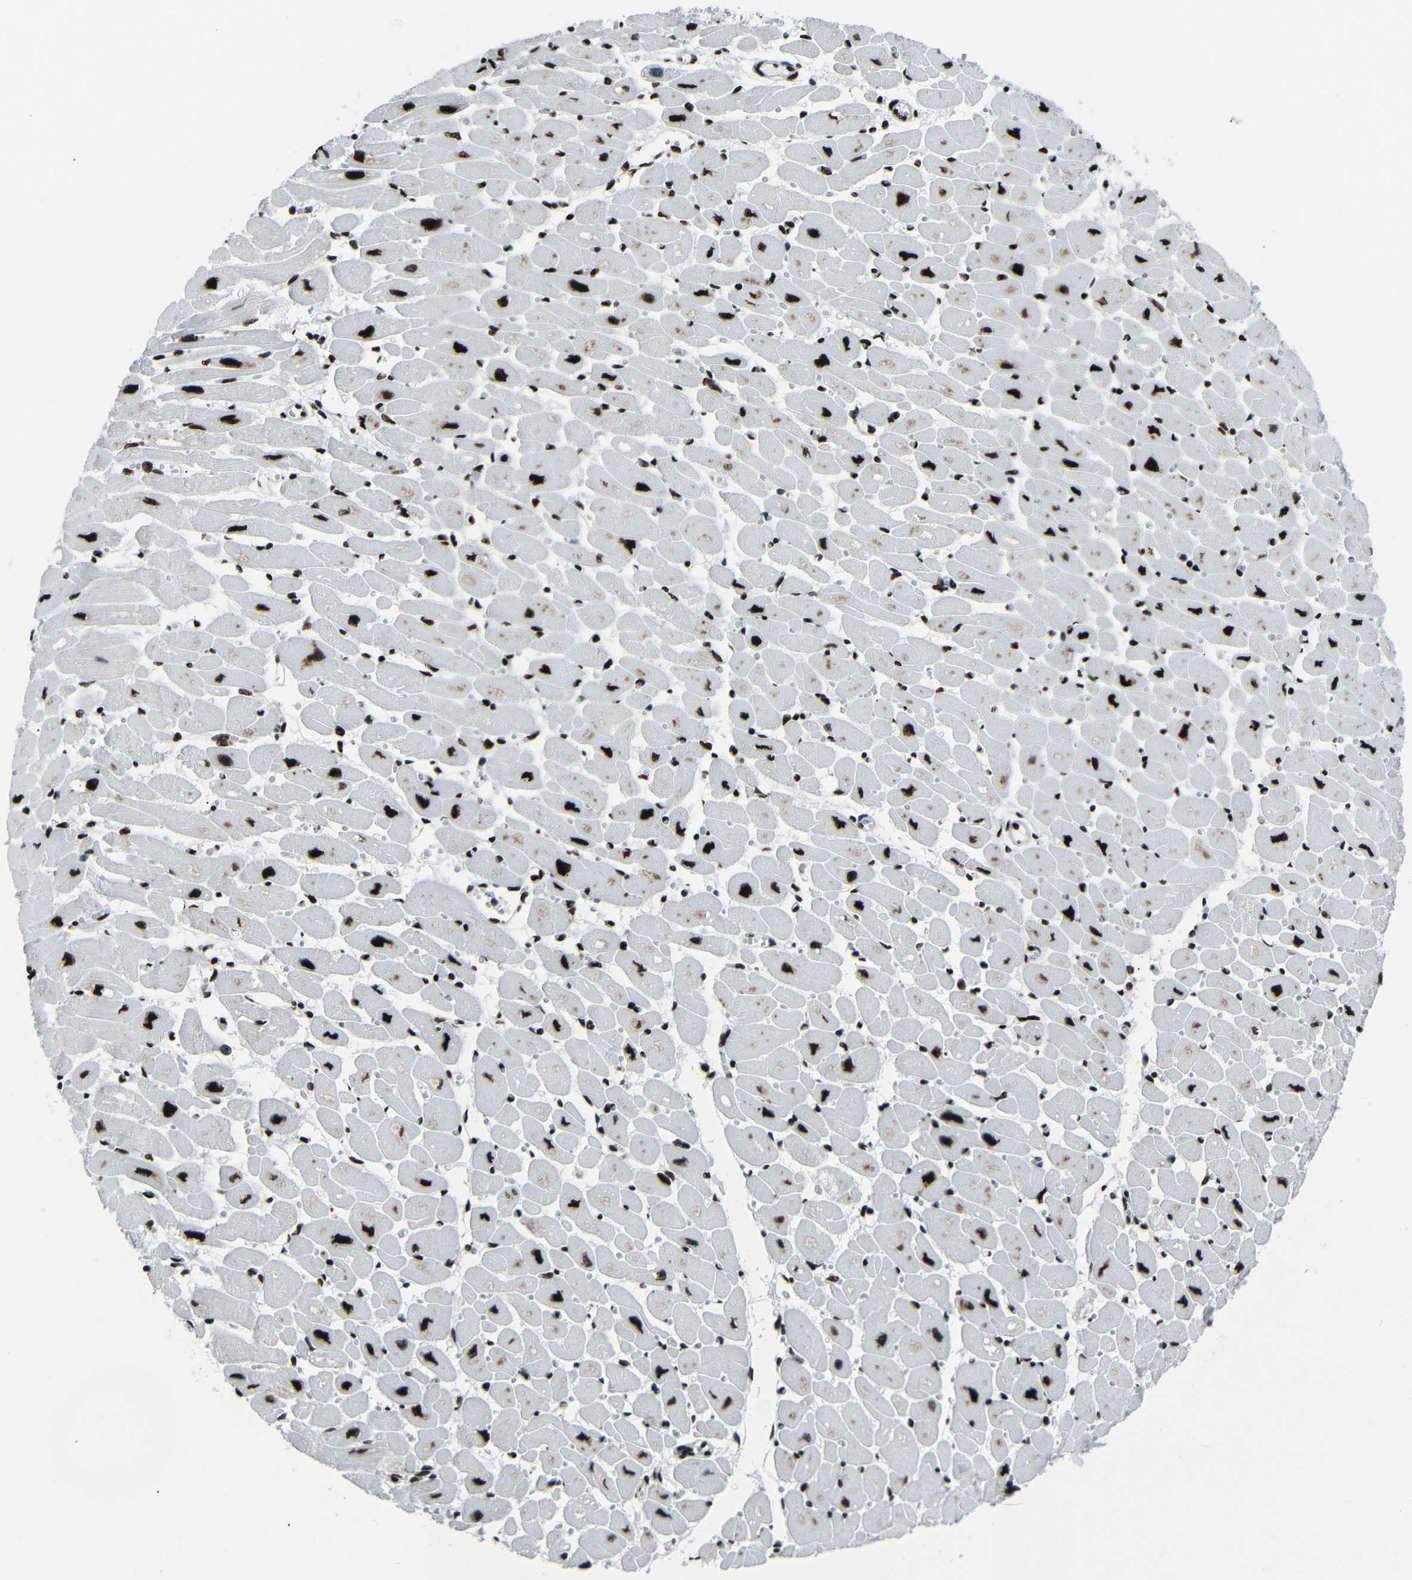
{"staining": {"intensity": "strong", "quantity": ">75%", "location": "nuclear"}, "tissue": "heart muscle", "cell_type": "Cardiomyocytes", "image_type": "normal", "snomed": [{"axis": "morphology", "description": "Normal tissue, NOS"}, {"axis": "topography", "description": "Heart"}], "caption": "Immunohistochemical staining of unremarkable human heart muscle displays strong nuclear protein expression in about >75% of cardiomyocytes. (DAB IHC with brightfield microscopy, high magnification).", "gene": "SRSF1", "patient": {"sex": "female", "age": 54}}